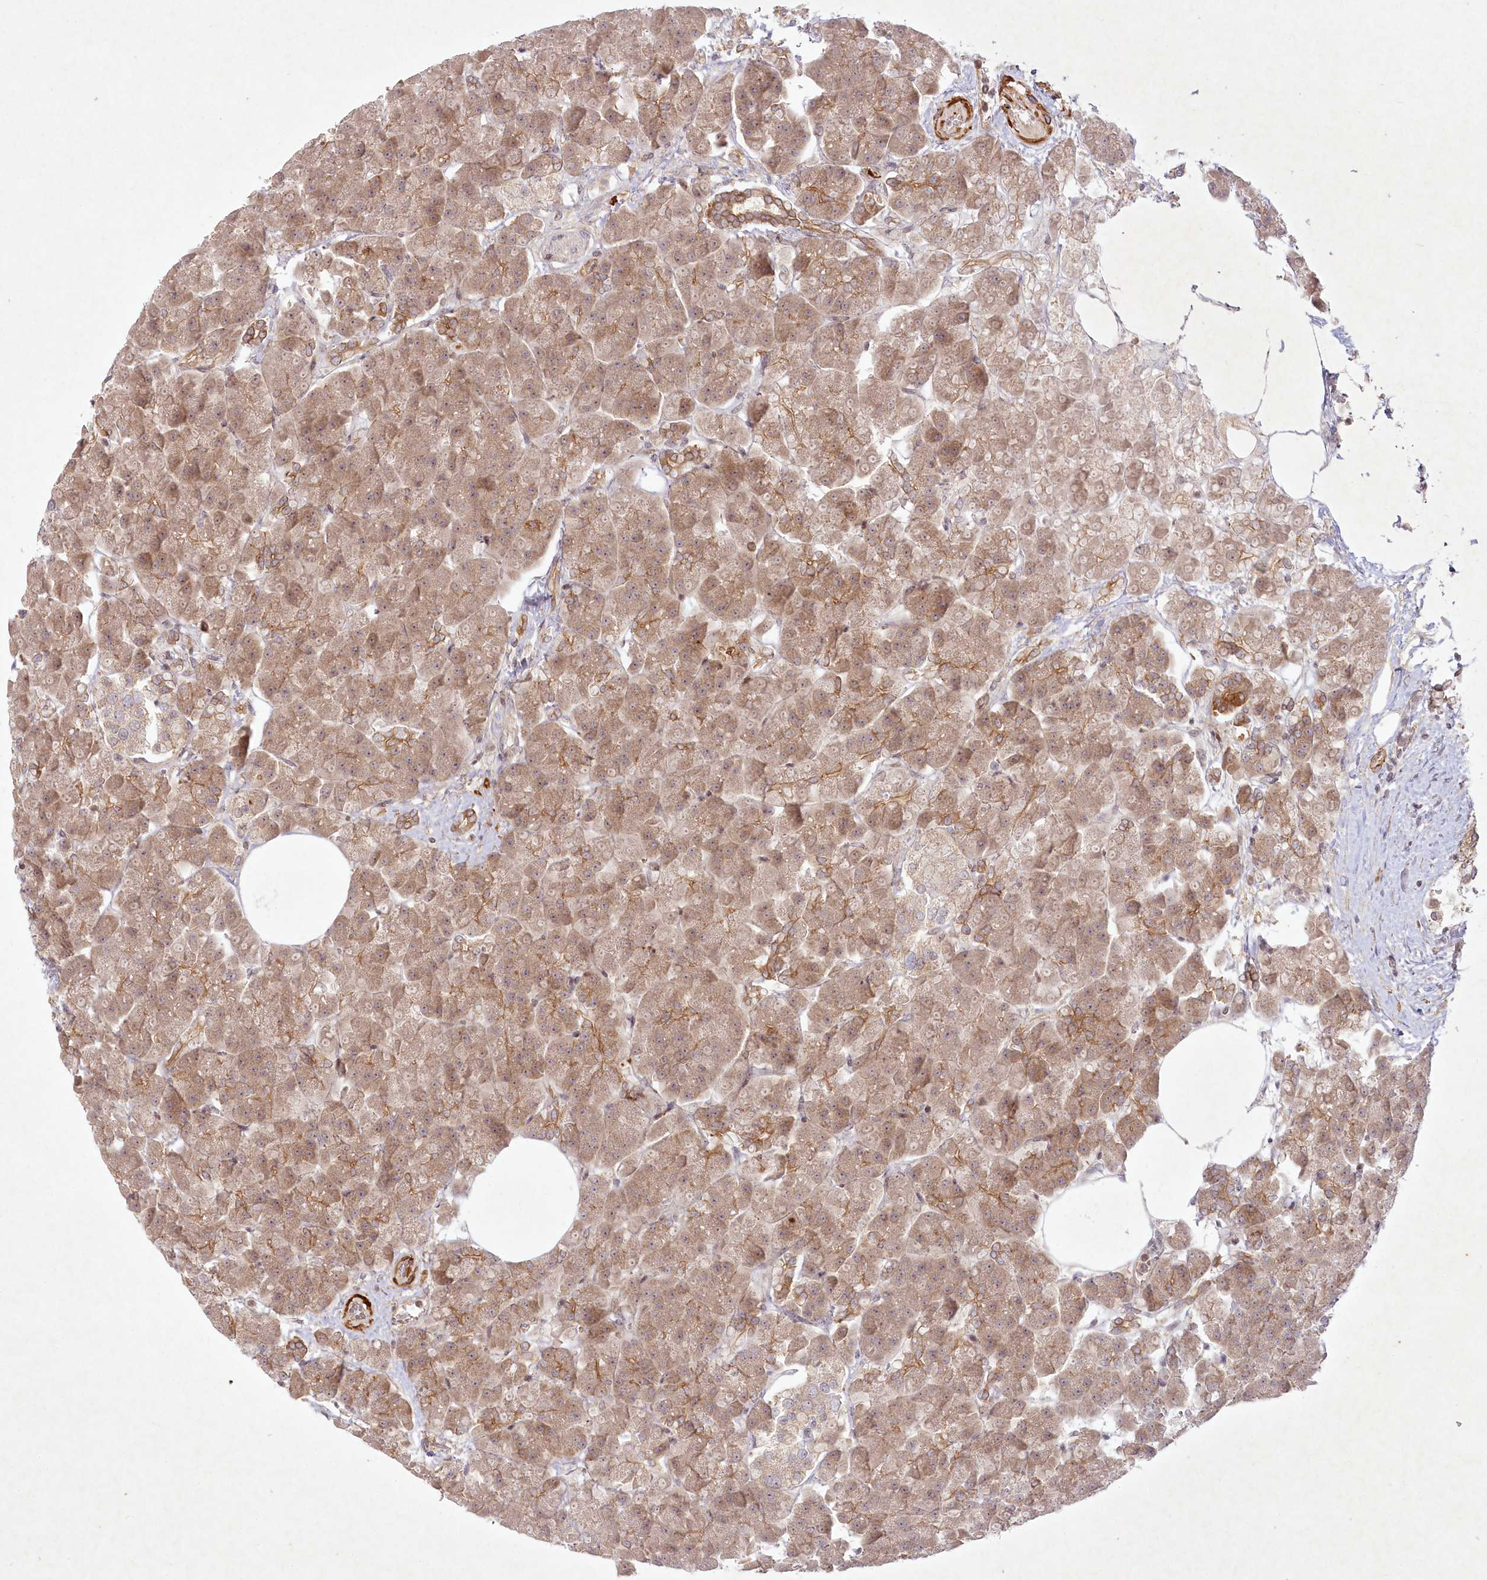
{"staining": {"intensity": "moderate", "quantity": ">75%", "location": "cytoplasmic/membranous"}, "tissue": "pancreas", "cell_type": "Exocrine glandular cells", "image_type": "normal", "snomed": [{"axis": "morphology", "description": "Normal tissue, NOS"}, {"axis": "topography", "description": "Pancreas"}], "caption": "Immunohistochemical staining of unremarkable human pancreas demonstrates moderate cytoplasmic/membranous protein staining in approximately >75% of exocrine glandular cells.", "gene": "SH2D3A", "patient": {"sex": "female", "age": 70}}